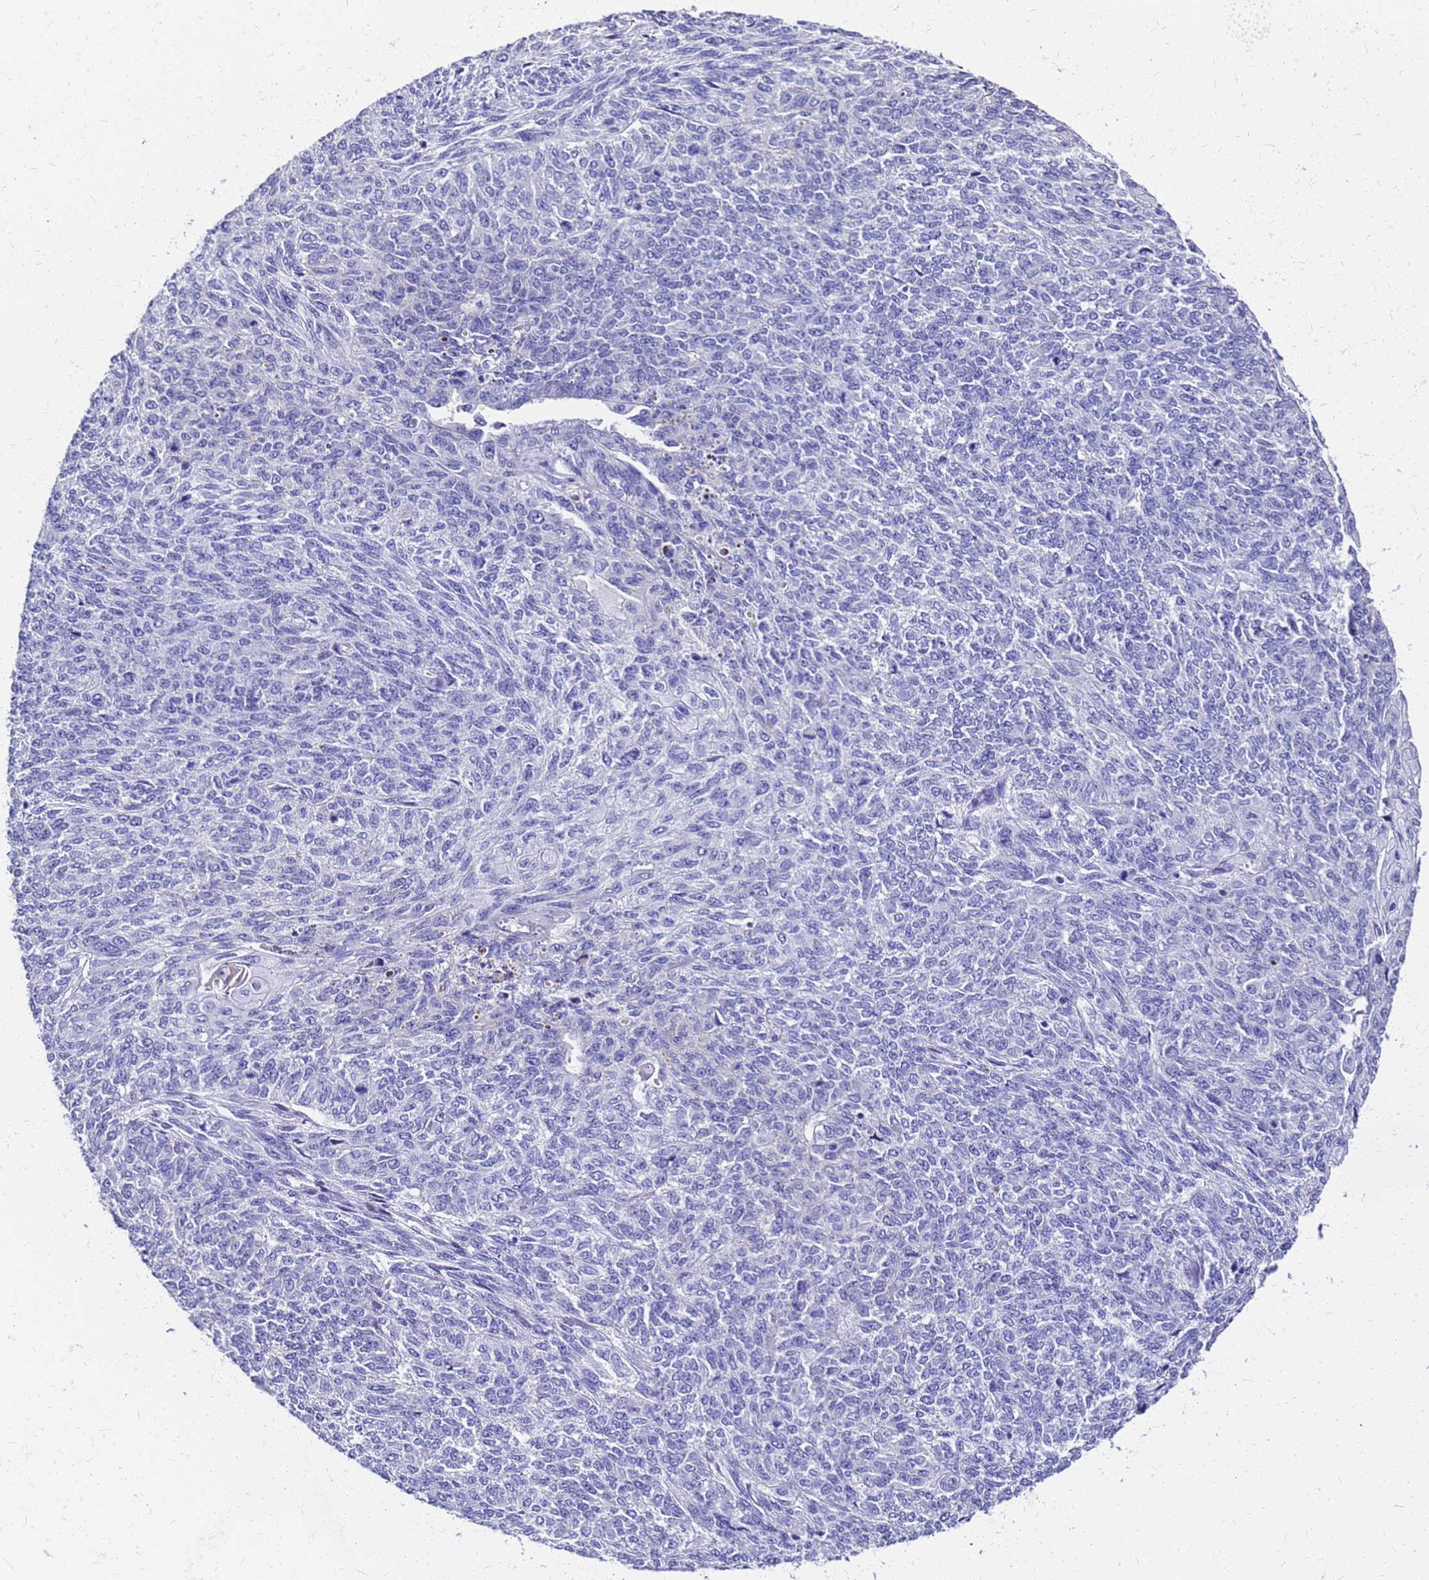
{"staining": {"intensity": "negative", "quantity": "none", "location": "none"}, "tissue": "endometrial cancer", "cell_type": "Tumor cells", "image_type": "cancer", "snomed": [{"axis": "morphology", "description": "Adenocarcinoma, NOS"}, {"axis": "topography", "description": "Endometrium"}], "caption": "Human endometrial adenocarcinoma stained for a protein using immunohistochemistry (IHC) shows no positivity in tumor cells.", "gene": "SMIM21", "patient": {"sex": "female", "age": 32}}